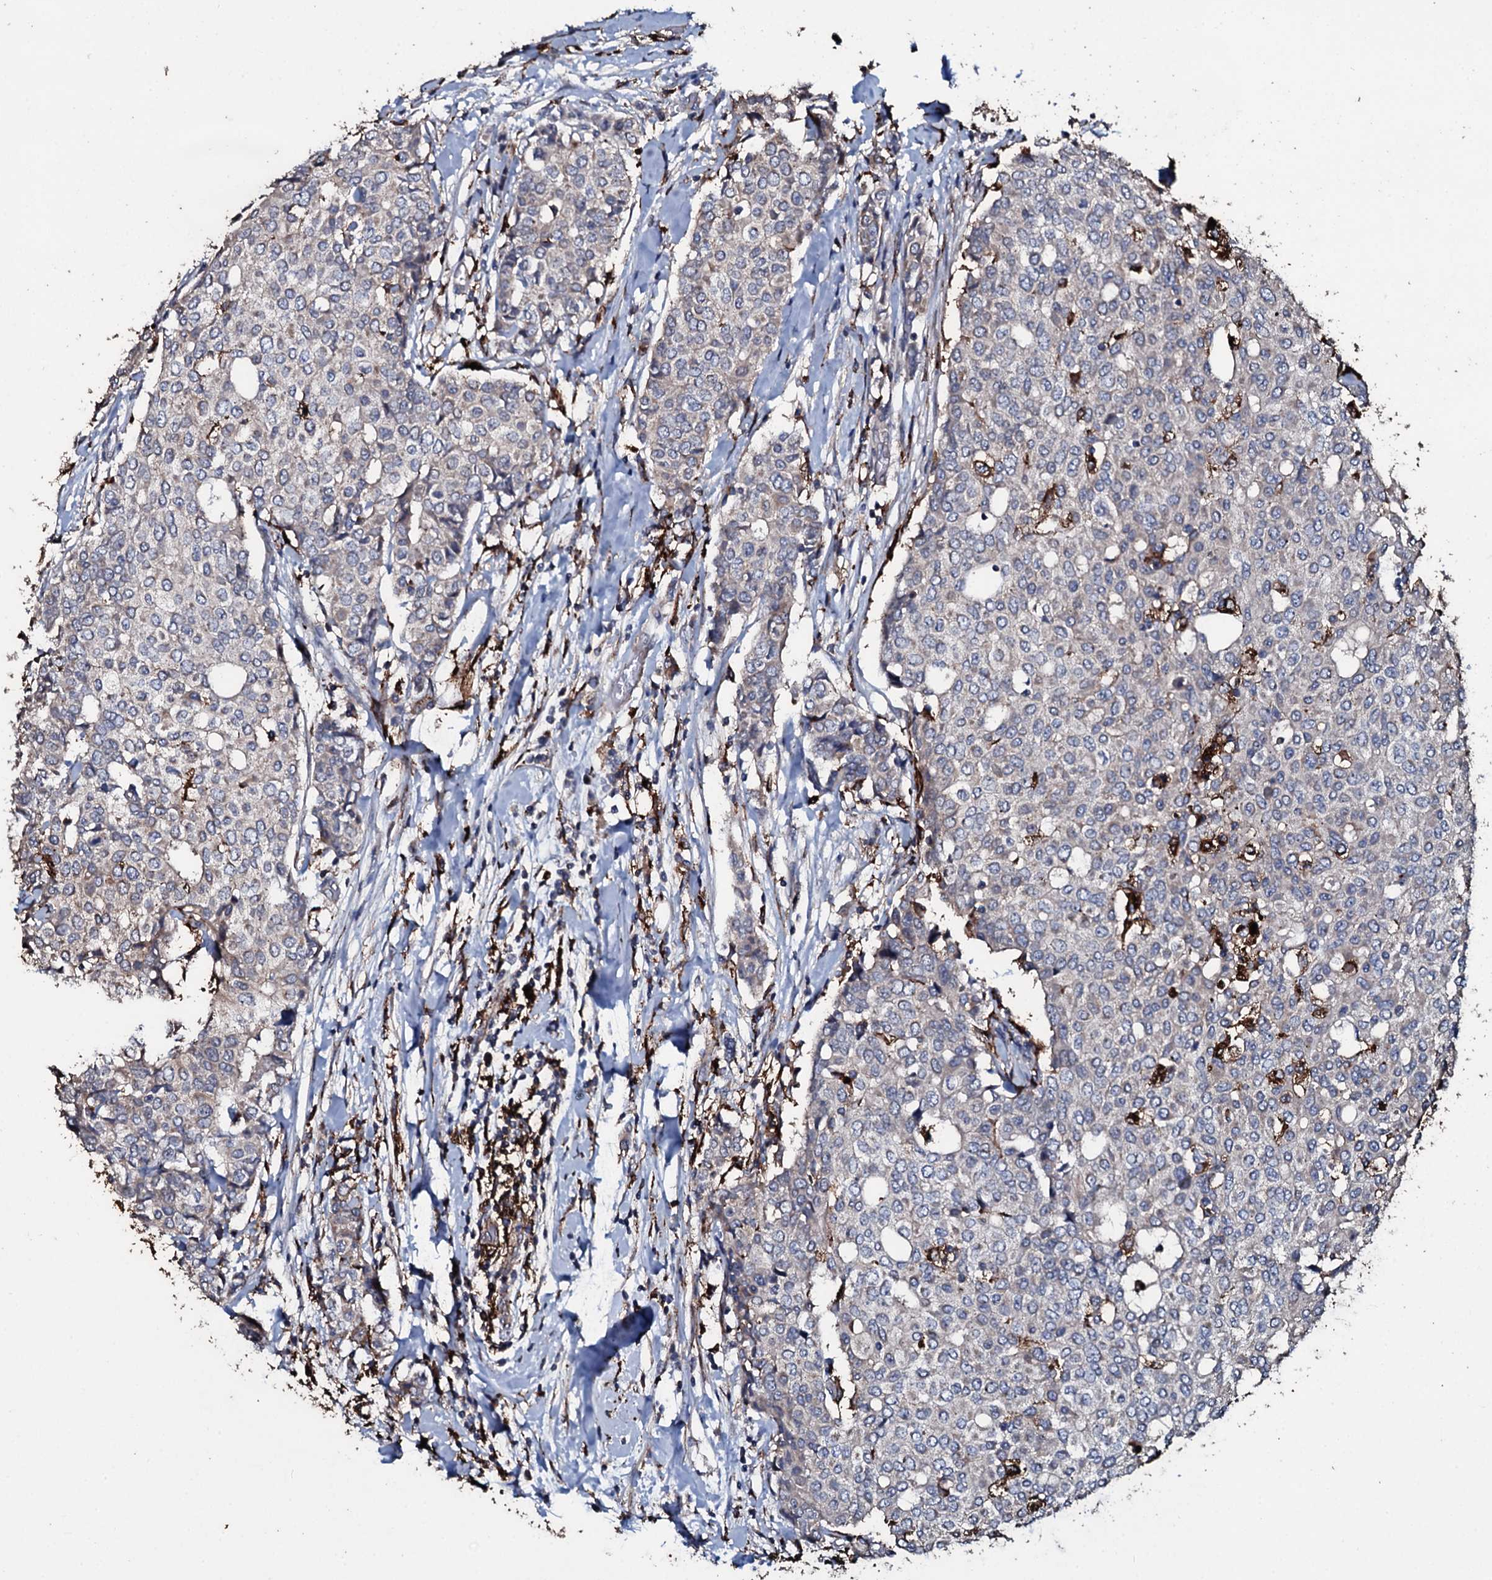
{"staining": {"intensity": "negative", "quantity": "none", "location": "none"}, "tissue": "breast cancer", "cell_type": "Tumor cells", "image_type": "cancer", "snomed": [{"axis": "morphology", "description": "Lobular carcinoma"}, {"axis": "topography", "description": "Breast"}], "caption": "Breast cancer (lobular carcinoma) was stained to show a protein in brown. There is no significant staining in tumor cells.", "gene": "TPGS2", "patient": {"sex": "female", "age": 51}}